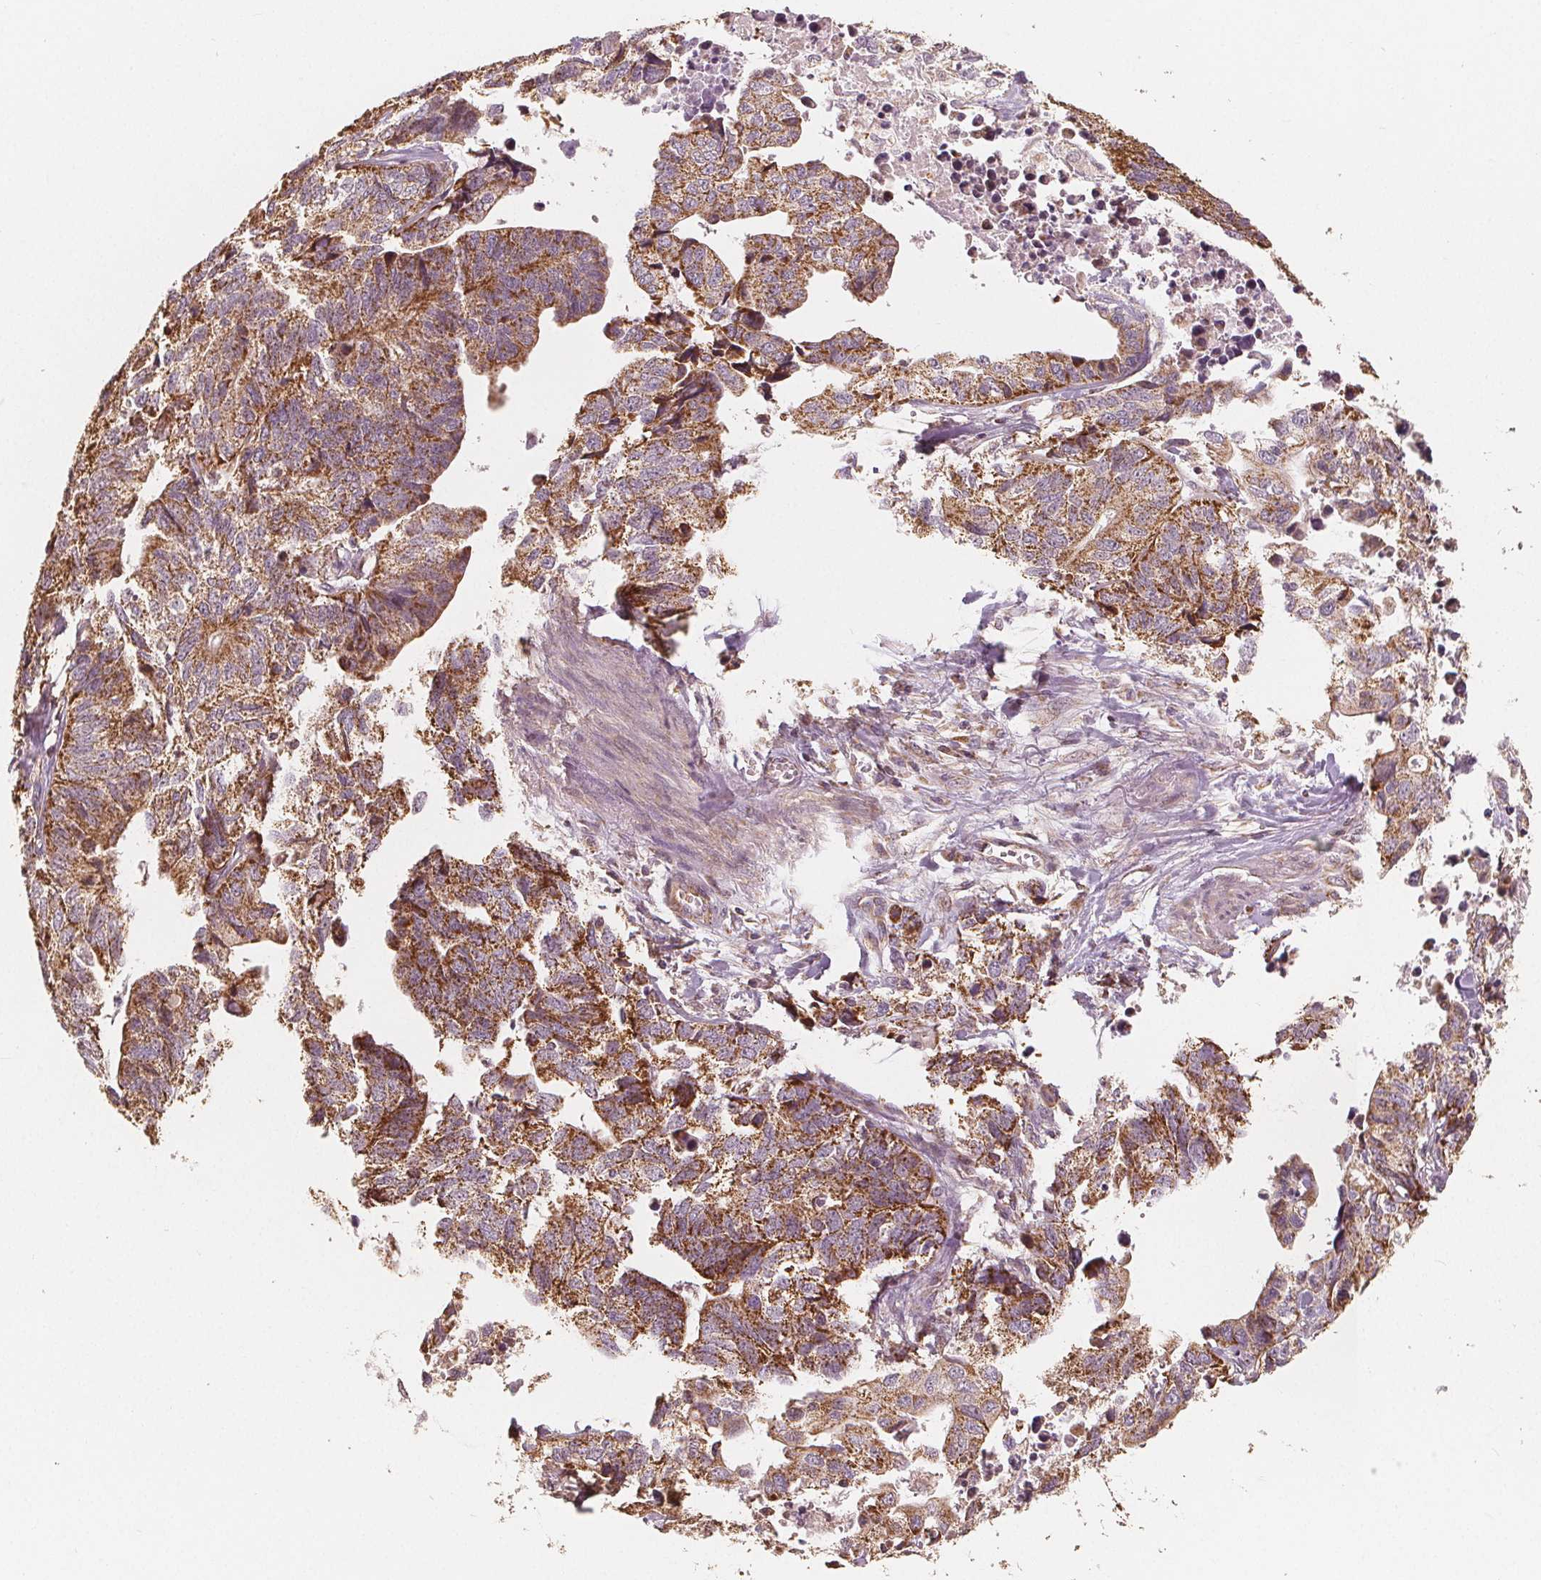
{"staining": {"intensity": "strong", "quantity": ">75%", "location": "cytoplasmic/membranous"}, "tissue": "stomach cancer", "cell_type": "Tumor cells", "image_type": "cancer", "snomed": [{"axis": "morphology", "description": "Adenocarcinoma, NOS"}, {"axis": "topography", "description": "Stomach, upper"}], "caption": "Immunohistochemistry (IHC) of stomach cancer reveals high levels of strong cytoplasmic/membranous staining in about >75% of tumor cells.", "gene": "PEX26", "patient": {"sex": "female", "age": 67}}